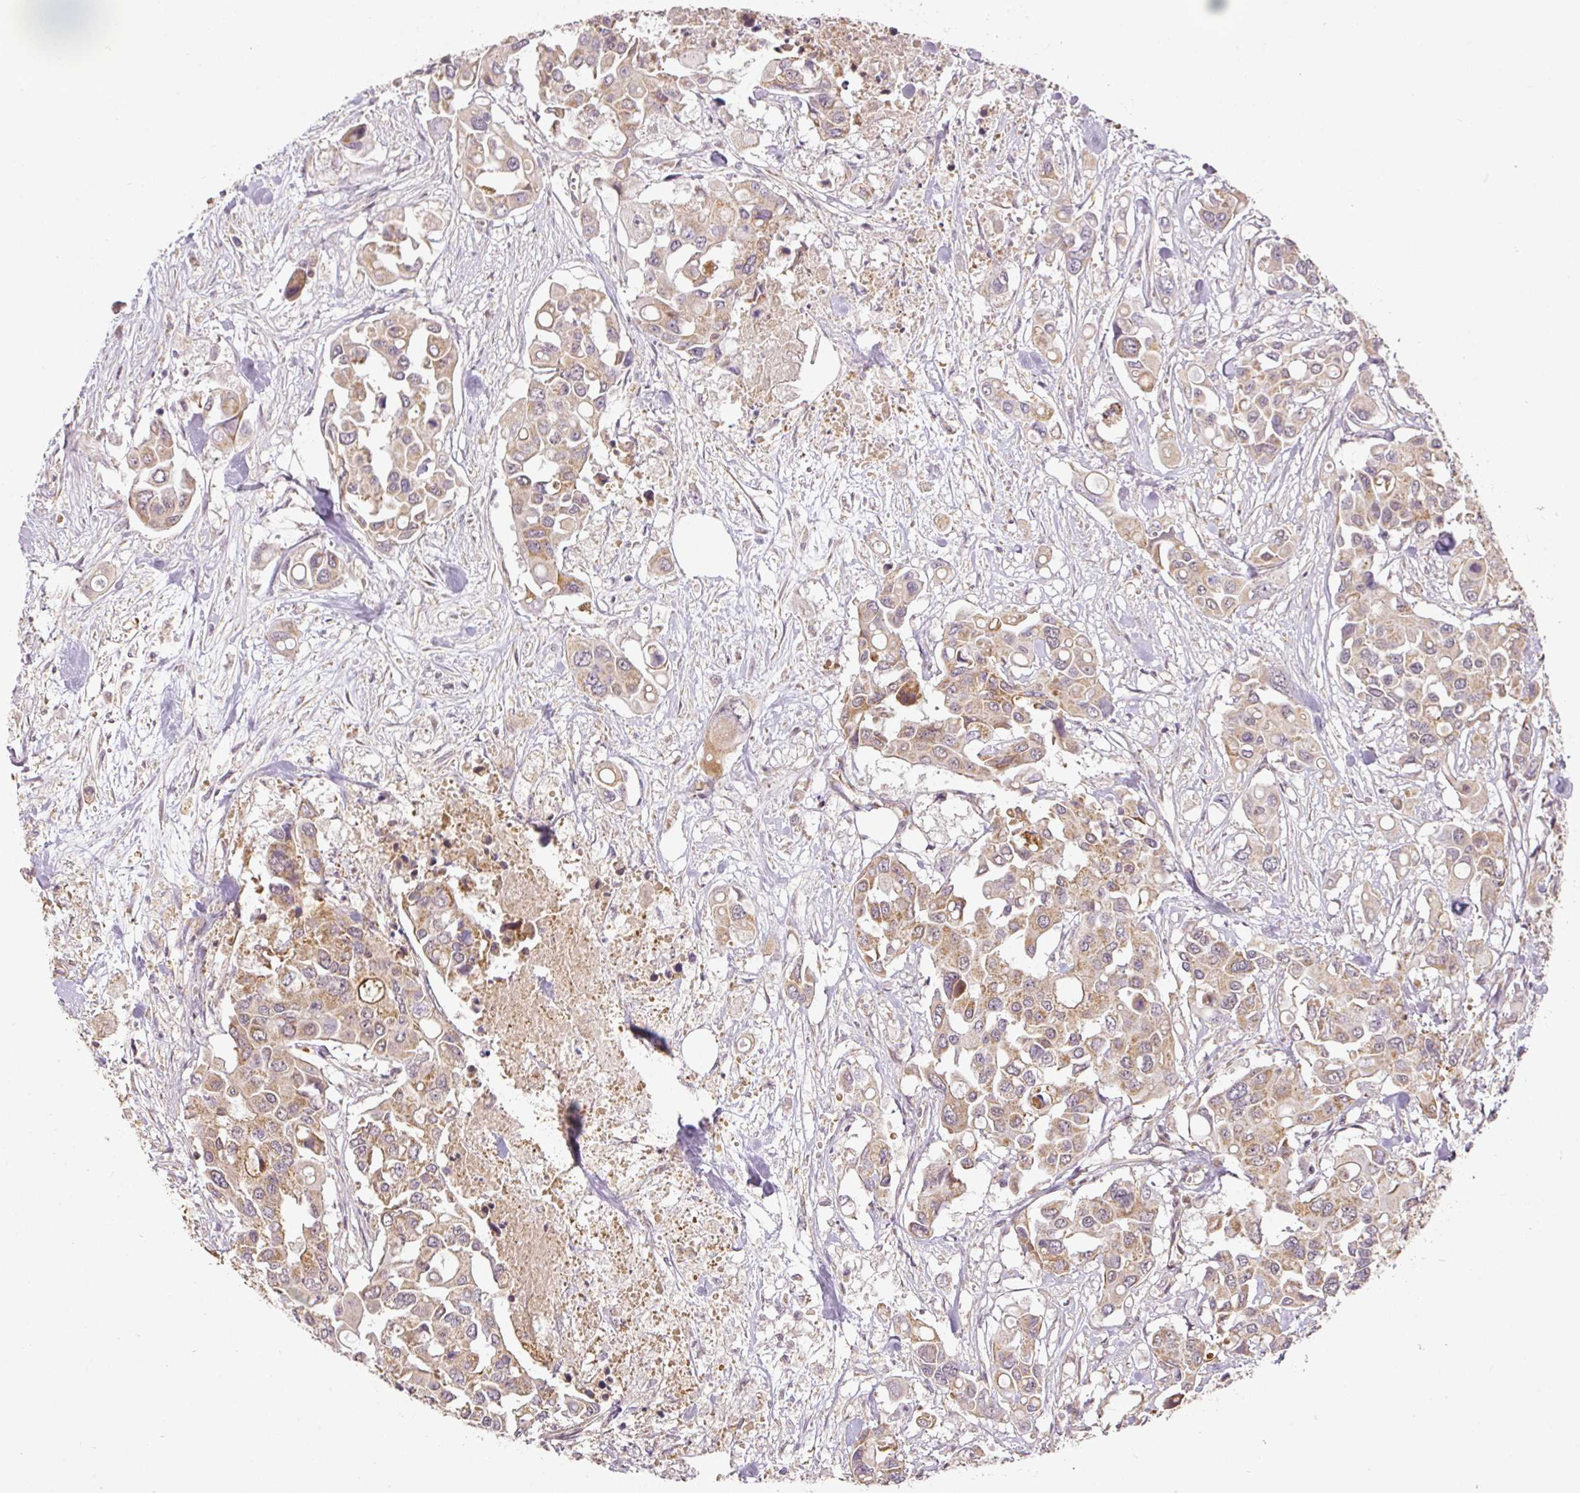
{"staining": {"intensity": "moderate", "quantity": ">75%", "location": "cytoplasmic/membranous"}, "tissue": "colorectal cancer", "cell_type": "Tumor cells", "image_type": "cancer", "snomed": [{"axis": "morphology", "description": "Adenocarcinoma, NOS"}, {"axis": "topography", "description": "Colon"}], "caption": "Protein analysis of colorectal adenocarcinoma tissue reveals moderate cytoplasmic/membranous staining in approximately >75% of tumor cells.", "gene": "MYOM2", "patient": {"sex": "male", "age": 77}}